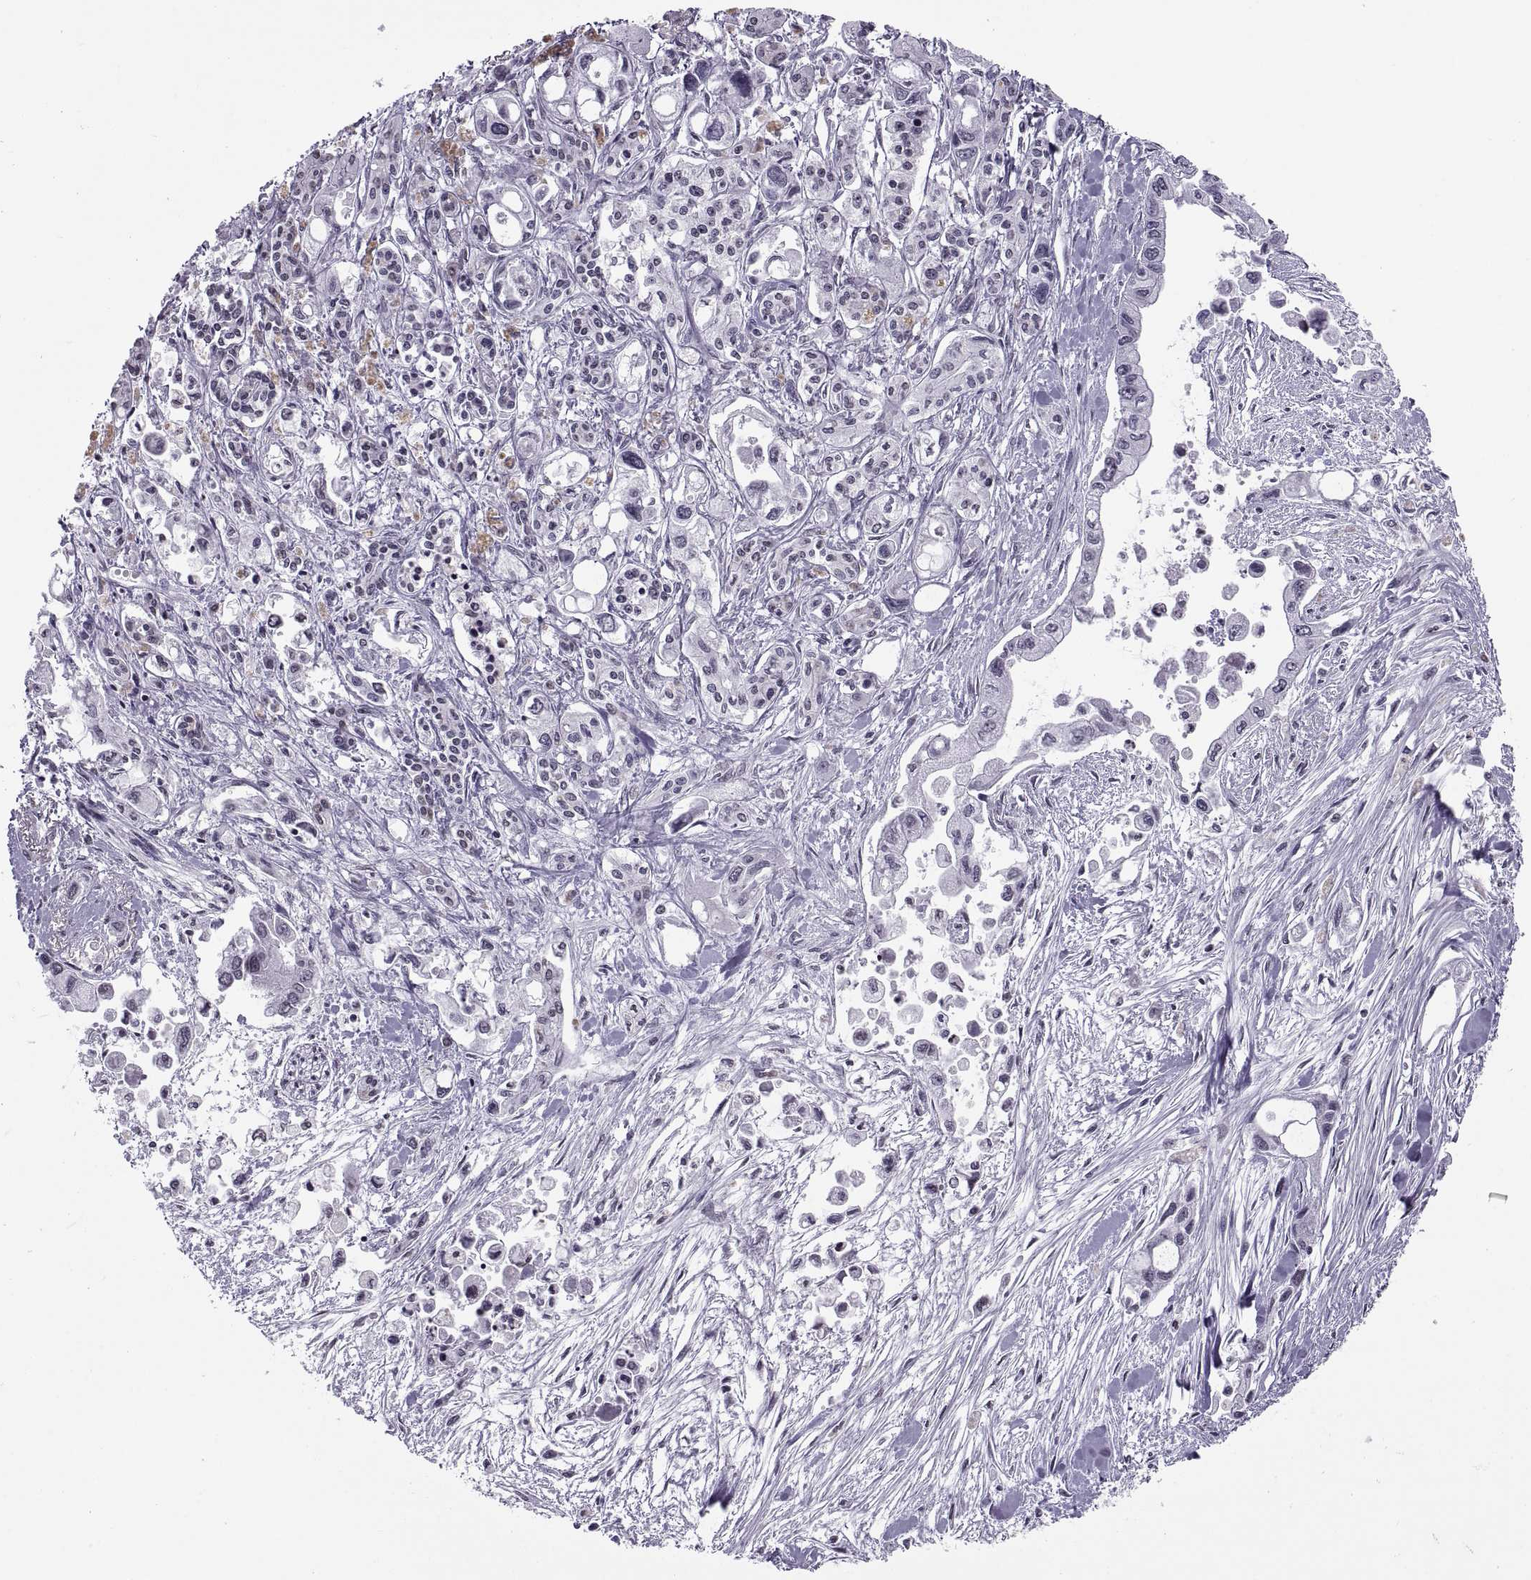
{"staining": {"intensity": "negative", "quantity": "none", "location": "none"}, "tissue": "pancreatic cancer", "cell_type": "Tumor cells", "image_type": "cancer", "snomed": [{"axis": "morphology", "description": "Adenocarcinoma, NOS"}, {"axis": "topography", "description": "Pancreas"}], "caption": "An image of pancreatic adenocarcinoma stained for a protein displays no brown staining in tumor cells.", "gene": "H1-8", "patient": {"sex": "female", "age": 61}}